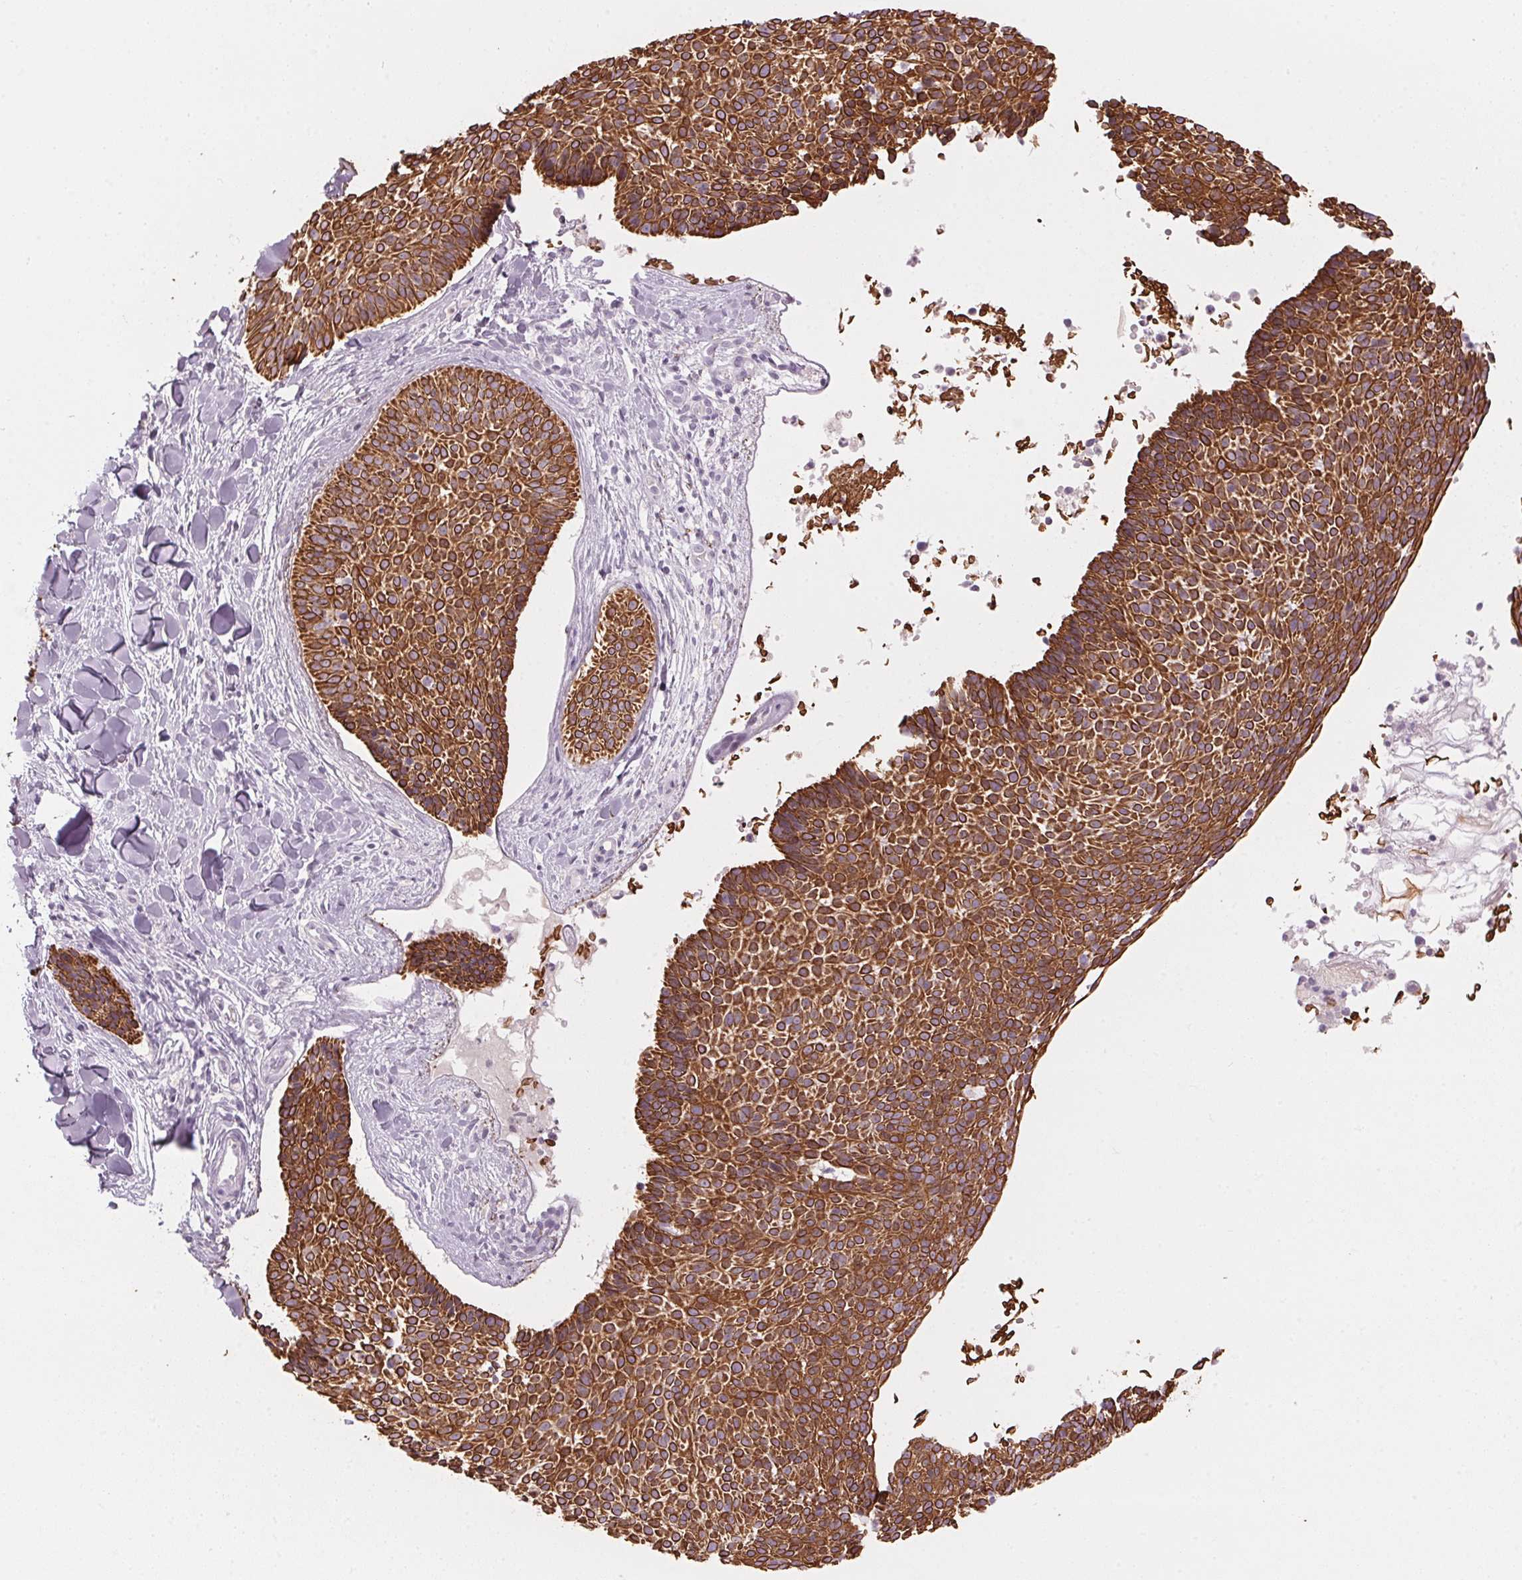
{"staining": {"intensity": "strong", "quantity": ">75%", "location": "cytoplasmic/membranous"}, "tissue": "skin cancer", "cell_type": "Tumor cells", "image_type": "cancer", "snomed": [{"axis": "morphology", "description": "Basal cell carcinoma"}, {"axis": "topography", "description": "Skin"}], "caption": "This is an image of IHC staining of skin basal cell carcinoma, which shows strong expression in the cytoplasmic/membranous of tumor cells.", "gene": "SCTR", "patient": {"sex": "male", "age": 82}}